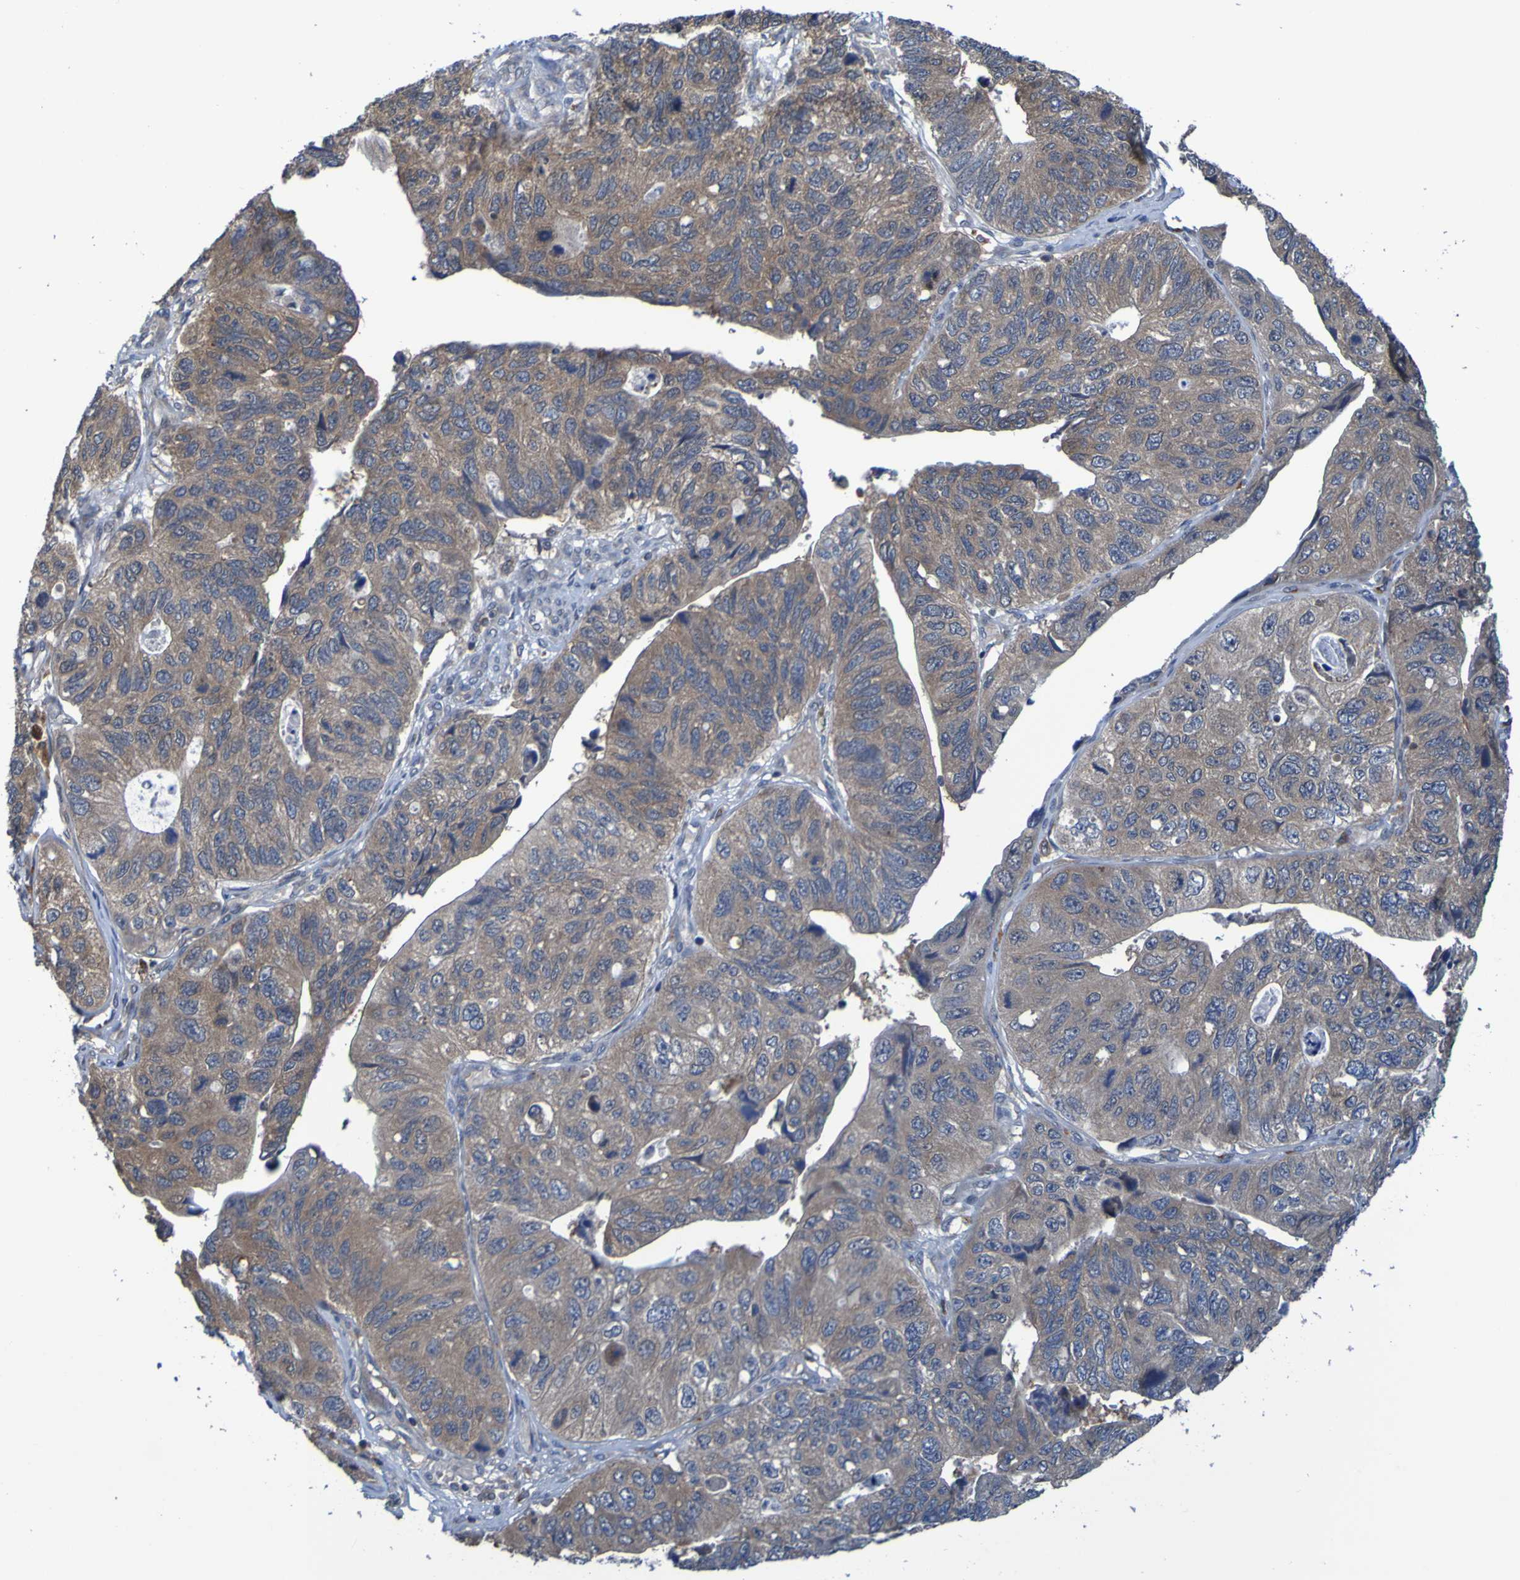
{"staining": {"intensity": "moderate", "quantity": ">75%", "location": "cytoplasmic/membranous"}, "tissue": "stomach cancer", "cell_type": "Tumor cells", "image_type": "cancer", "snomed": [{"axis": "morphology", "description": "Adenocarcinoma, NOS"}, {"axis": "topography", "description": "Stomach"}], "caption": "Human adenocarcinoma (stomach) stained with a protein marker displays moderate staining in tumor cells.", "gene": "SDK1", "patient": {"sex": "male", "age": 59}}